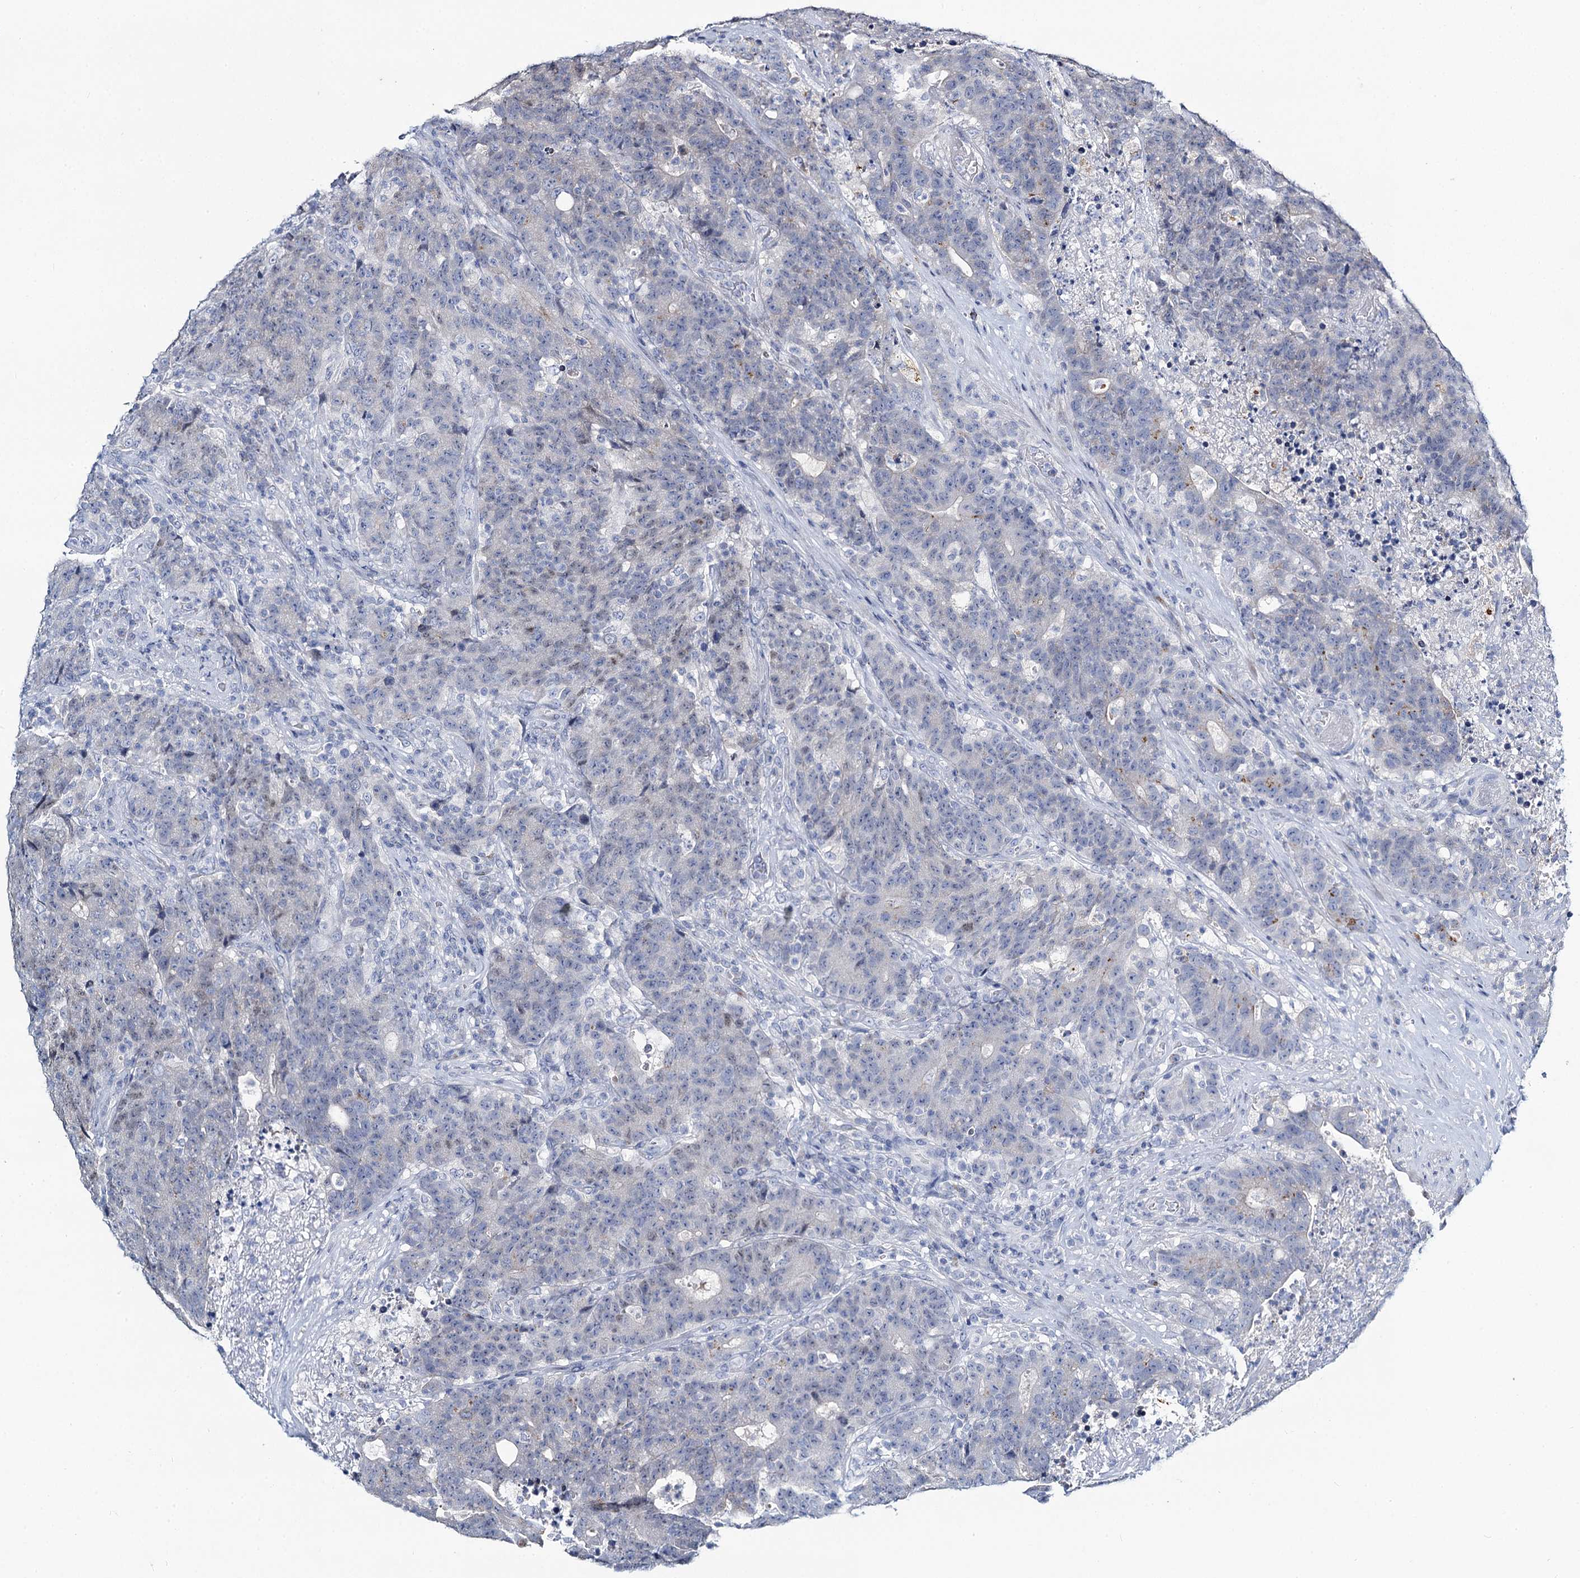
{"staining": {"intensity": "negative", "quantity": "none", "location": "none"}, "tissue": "colorectal cancer", "cell_type": "Tumor cells", "image_type": "cancer", "snomed": [{"axis": "morphology", "description": "Adenocarcinoma, NOS"}, {"axis": "topography", "description": "Colon"}], "caption": "This is an immunohistochemistry (IHC) histopathology image of colorectal adenocarcinoma. There is no staining in tumor cells.", "gene": "TOX3", "patient": {"sex": "female", "age": 75}}